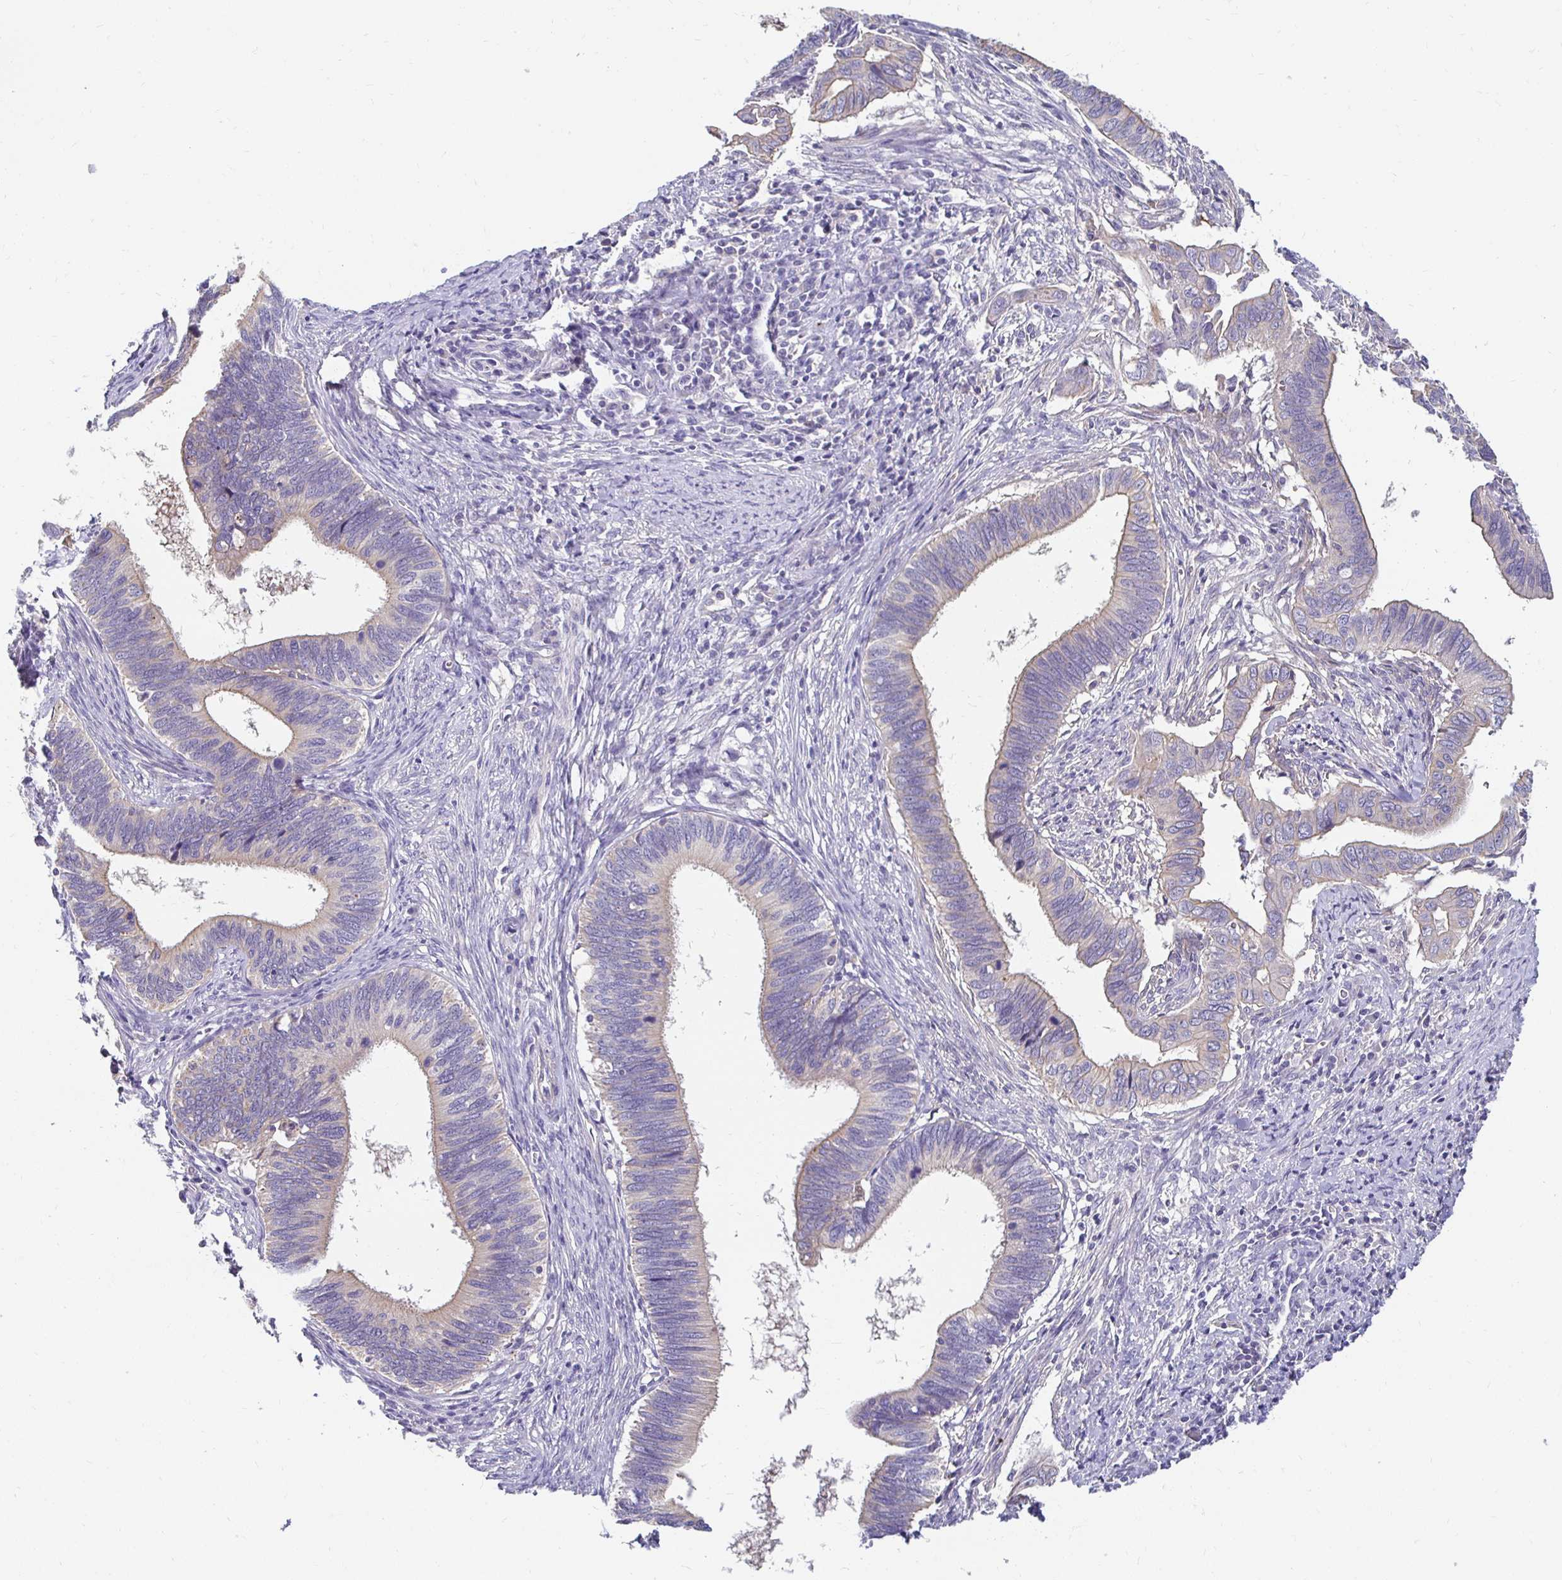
{"staining": {"intensity": "weak", "quantity": "<25%", "location": "cytoplasmic/membranous"}, "tissue": "cervical cancer", "cell_type": "Tumor cells", "image_type": "cancer", "snomed": [{"axis": "morphology", "description": "Adenocarcinoma, NOS"}, {"axis": "topography", "description": "Cervix"}], "caption": "Micrograph shows no protein staining in tumor cells of adenocarcinoma (cervical) tissue.", "gene": "AKAP6", "patient": {"sex": "female", "age": 42}}